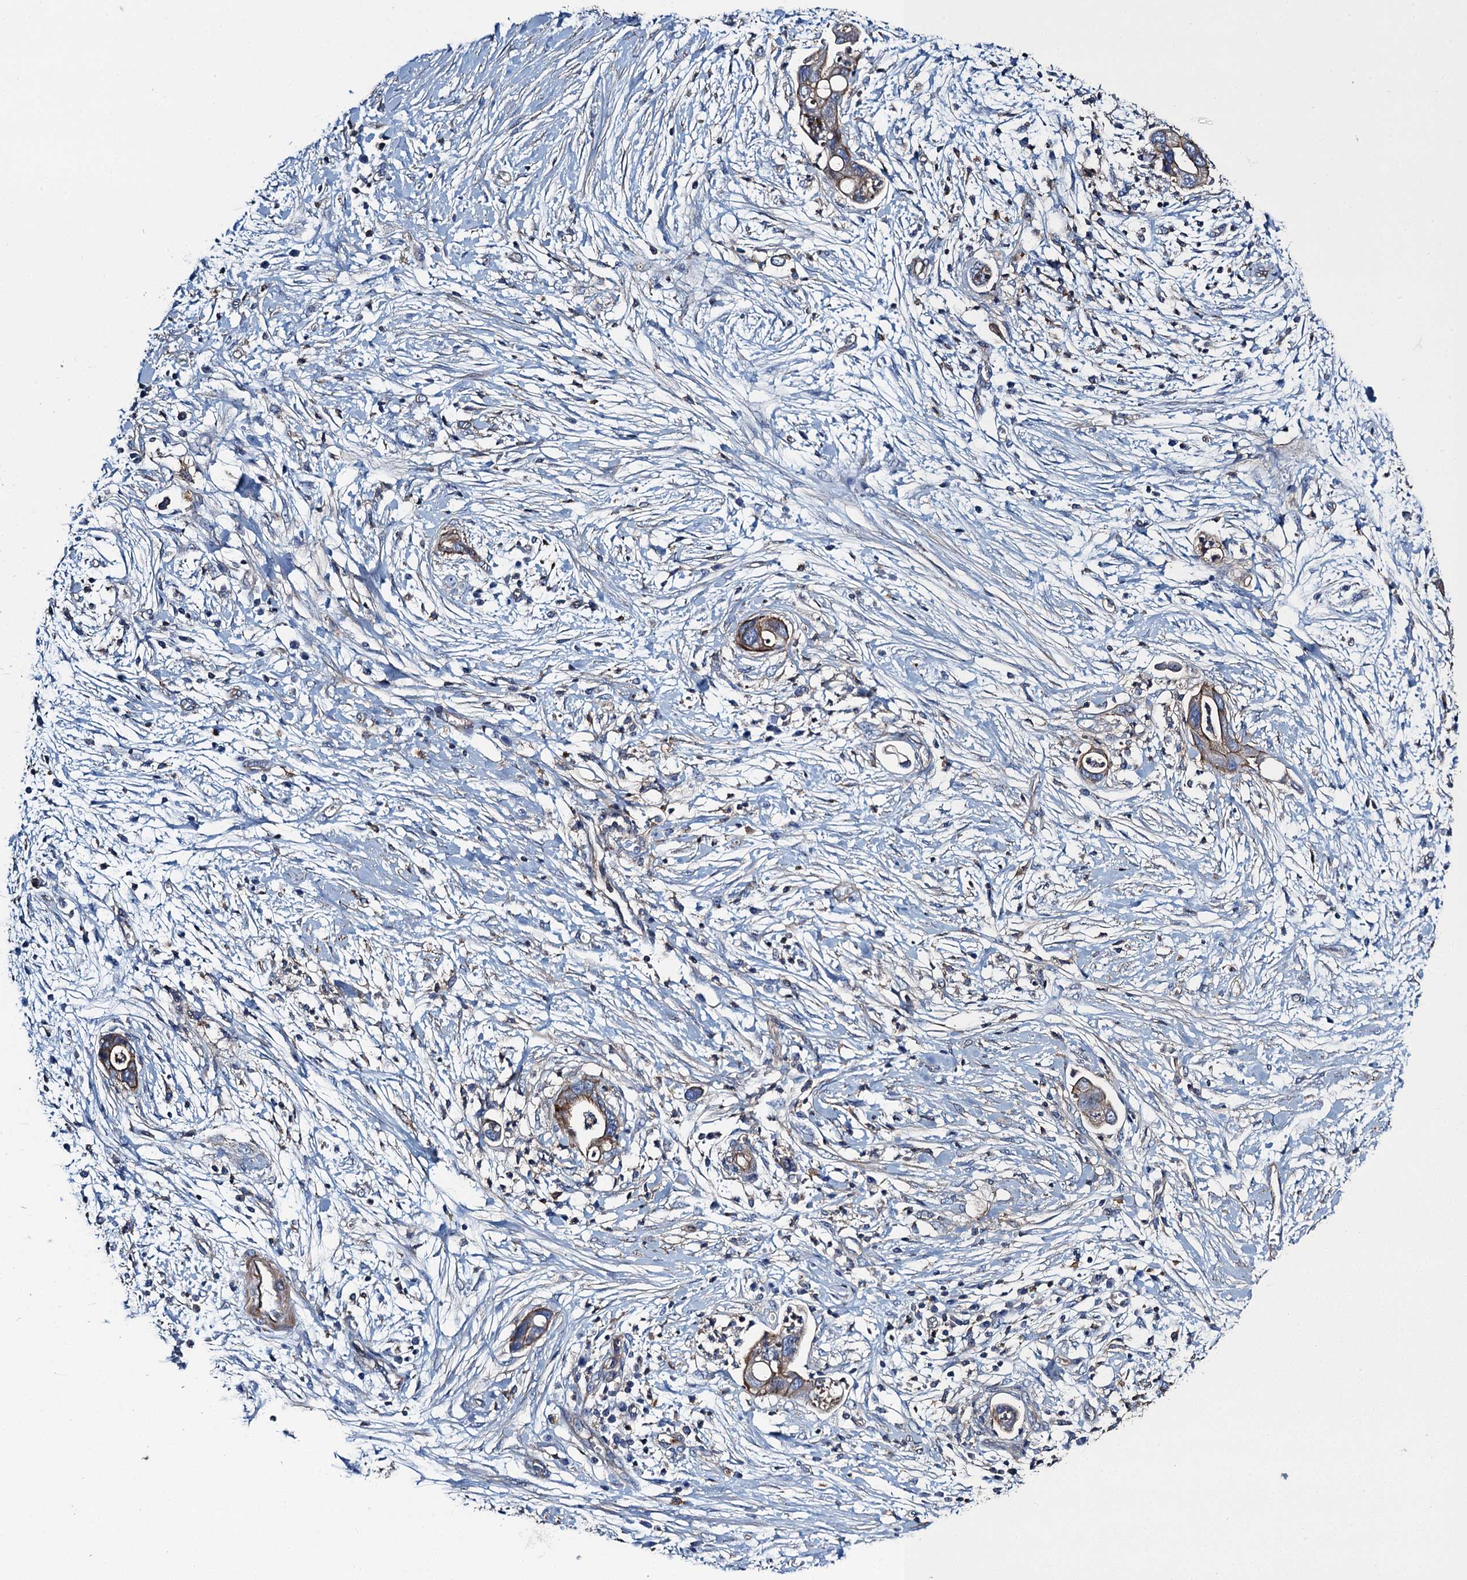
{"staining": {"intensity": "moderate", "quantity": "25%-75%", "location": "cytoplasmic/membranous"}, "tissue": "pancreatic cancer", "cell_type": "Tumor cells", "image_type": "cancer", "snomed": [{"axis": "morphology", "description": "Adenocarcinoma, NOS"}, {"axis": "topography", "description": "Pancreas"}], "caption": "A medium amount of moderate cytoplasmic/membranous staining is appreciated in approximately 25%-75% of tumor cells in pancreatic adenocarcinoma tissue.", "gene": "PROSER2", "patient": {"sex": "male", "age": 75}}